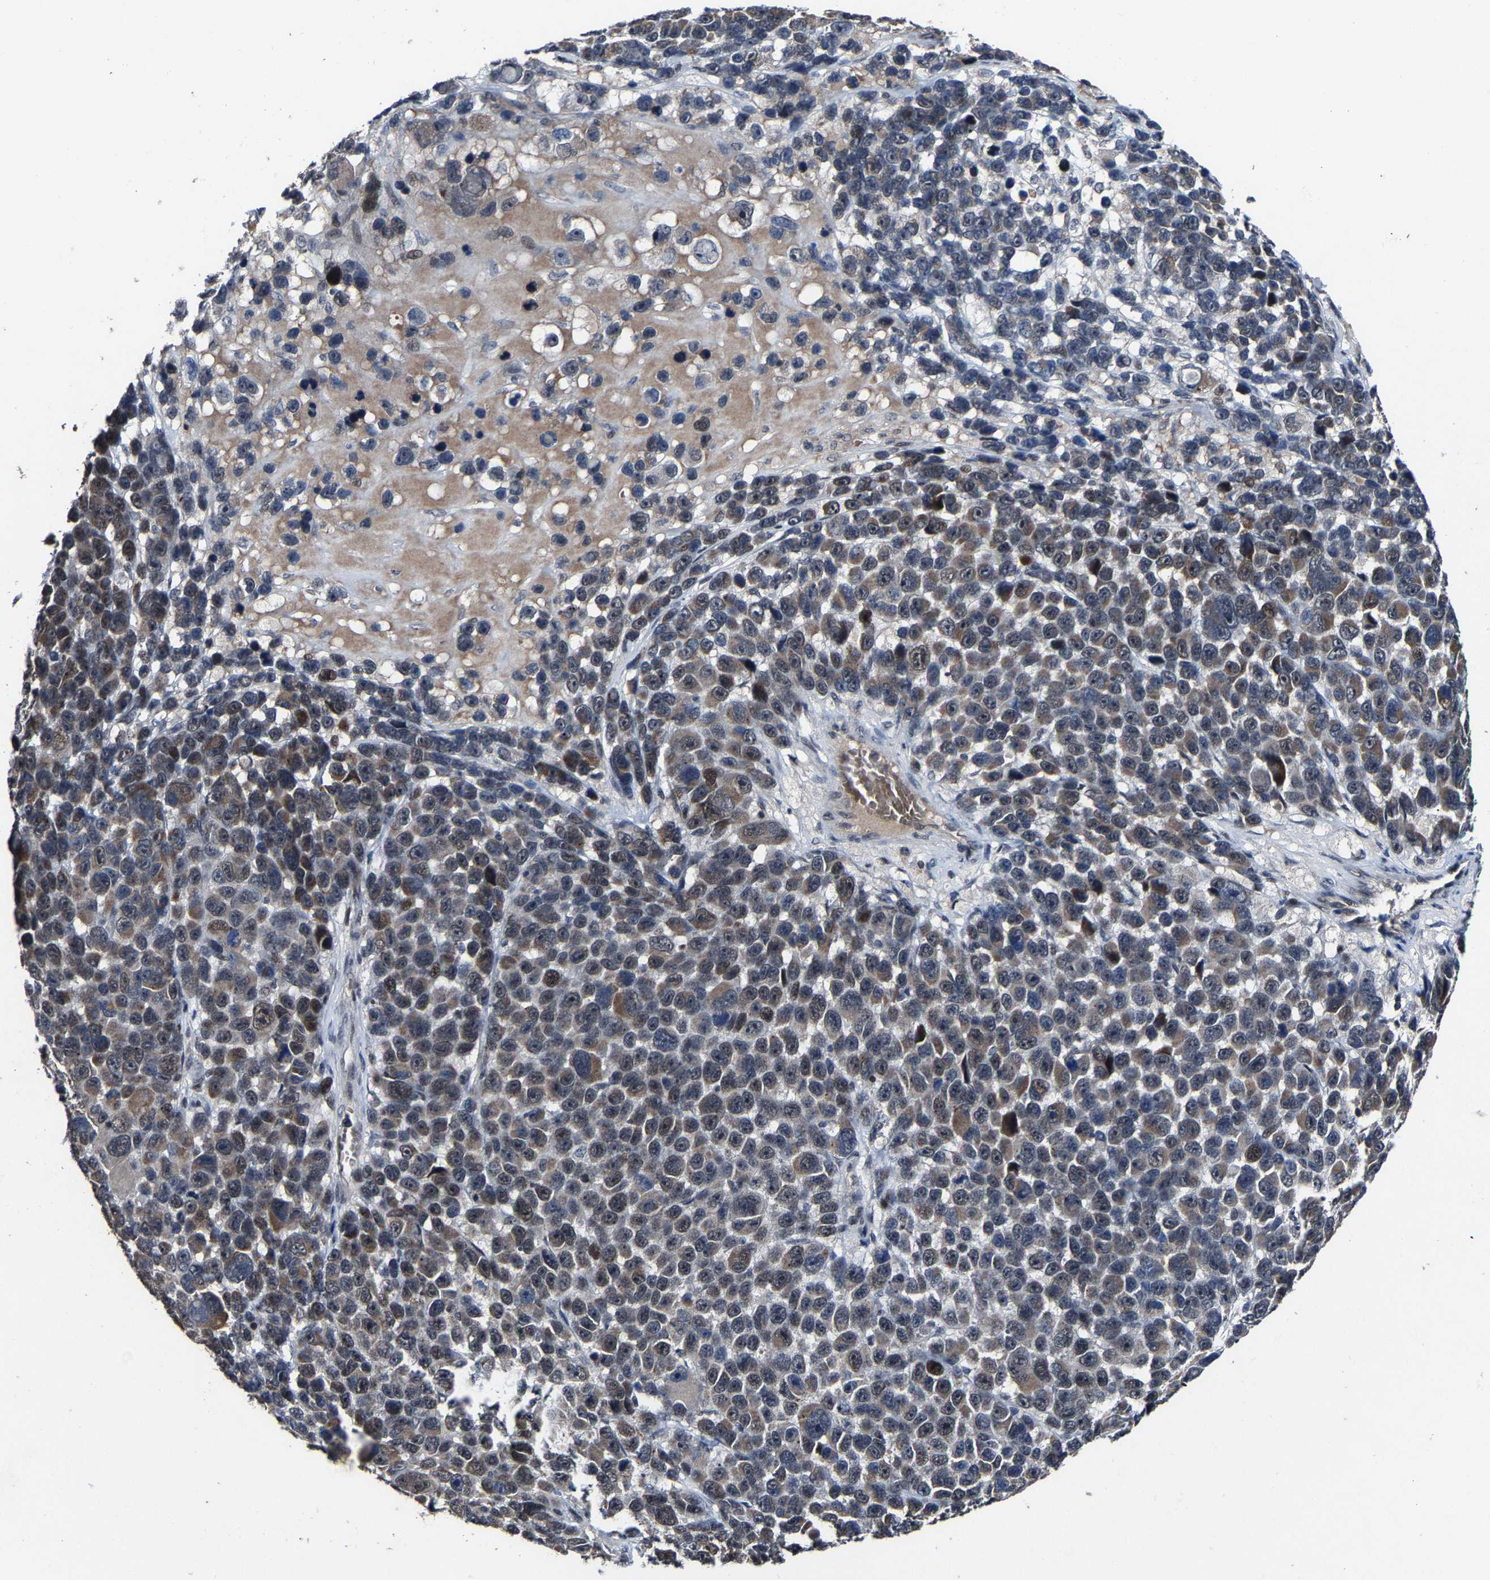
{"staining": {"intensity": "weak", "quantity": "25%-75%", "location": "cytoplasmic/membranous,nuclear"}, "tissue": "melanoma", "cell_type": "Tumor cells", "image_type": "cancer", "snomed": [{"axis": "morphology", "description": "Malignant melanoma, NOS"}, {"axis": "topography", "description": "Skin"}], "caption": "Immunohistochemical staining of human melanoma displays low levels of weak cytoplasmic/membranous and nuclear expression in approximately 25%-75% of tumor cells. (DAB (3,3'-diaminobenzidine) = brown stain, brightfield microscopy at high magnification).", "gene": "LSM8", "patient": {"sex": "male", "age": 53}}